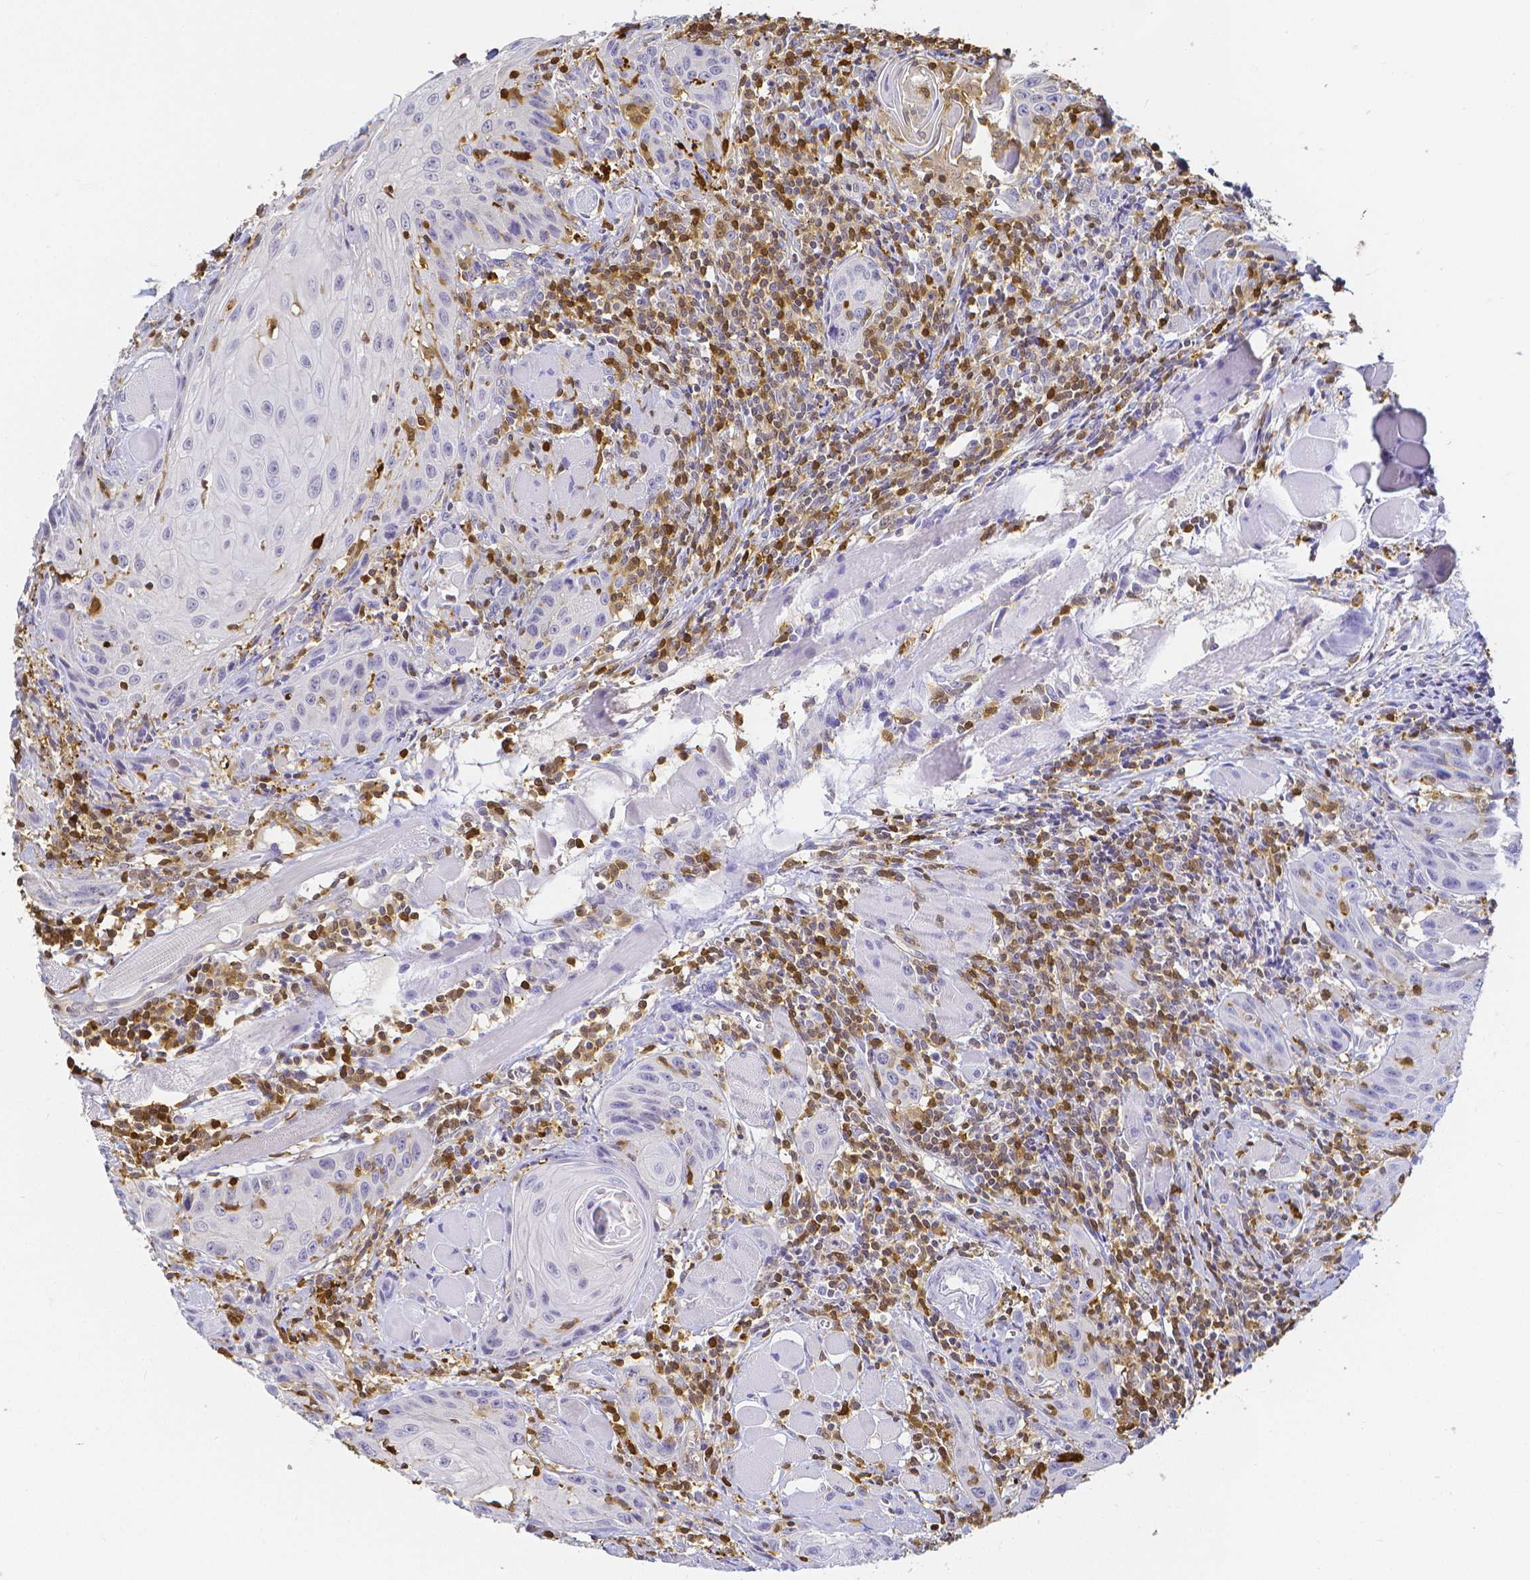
{"staining": {"intensity": "negative", "quantity": "none", "location": "none"}, "tissue": "head and neck cancer", "cell_type": "Tumor cells", "image_type": "cancer", "snomed": [{"axis": "morphology", "description": "Squamous cell carcinoma, NOS"}, {"axis": "topography", "description": "Oral tissue"}, {"axis": "topography", "description": "Head-Neck"}], "caption": "This is an immunohistochemistry (IHC) micrograph of human head and neck cancer. There is no positivity in tumor cells.", "gene": "COTL1", "patient": {"sex": "male", "age": 58}}